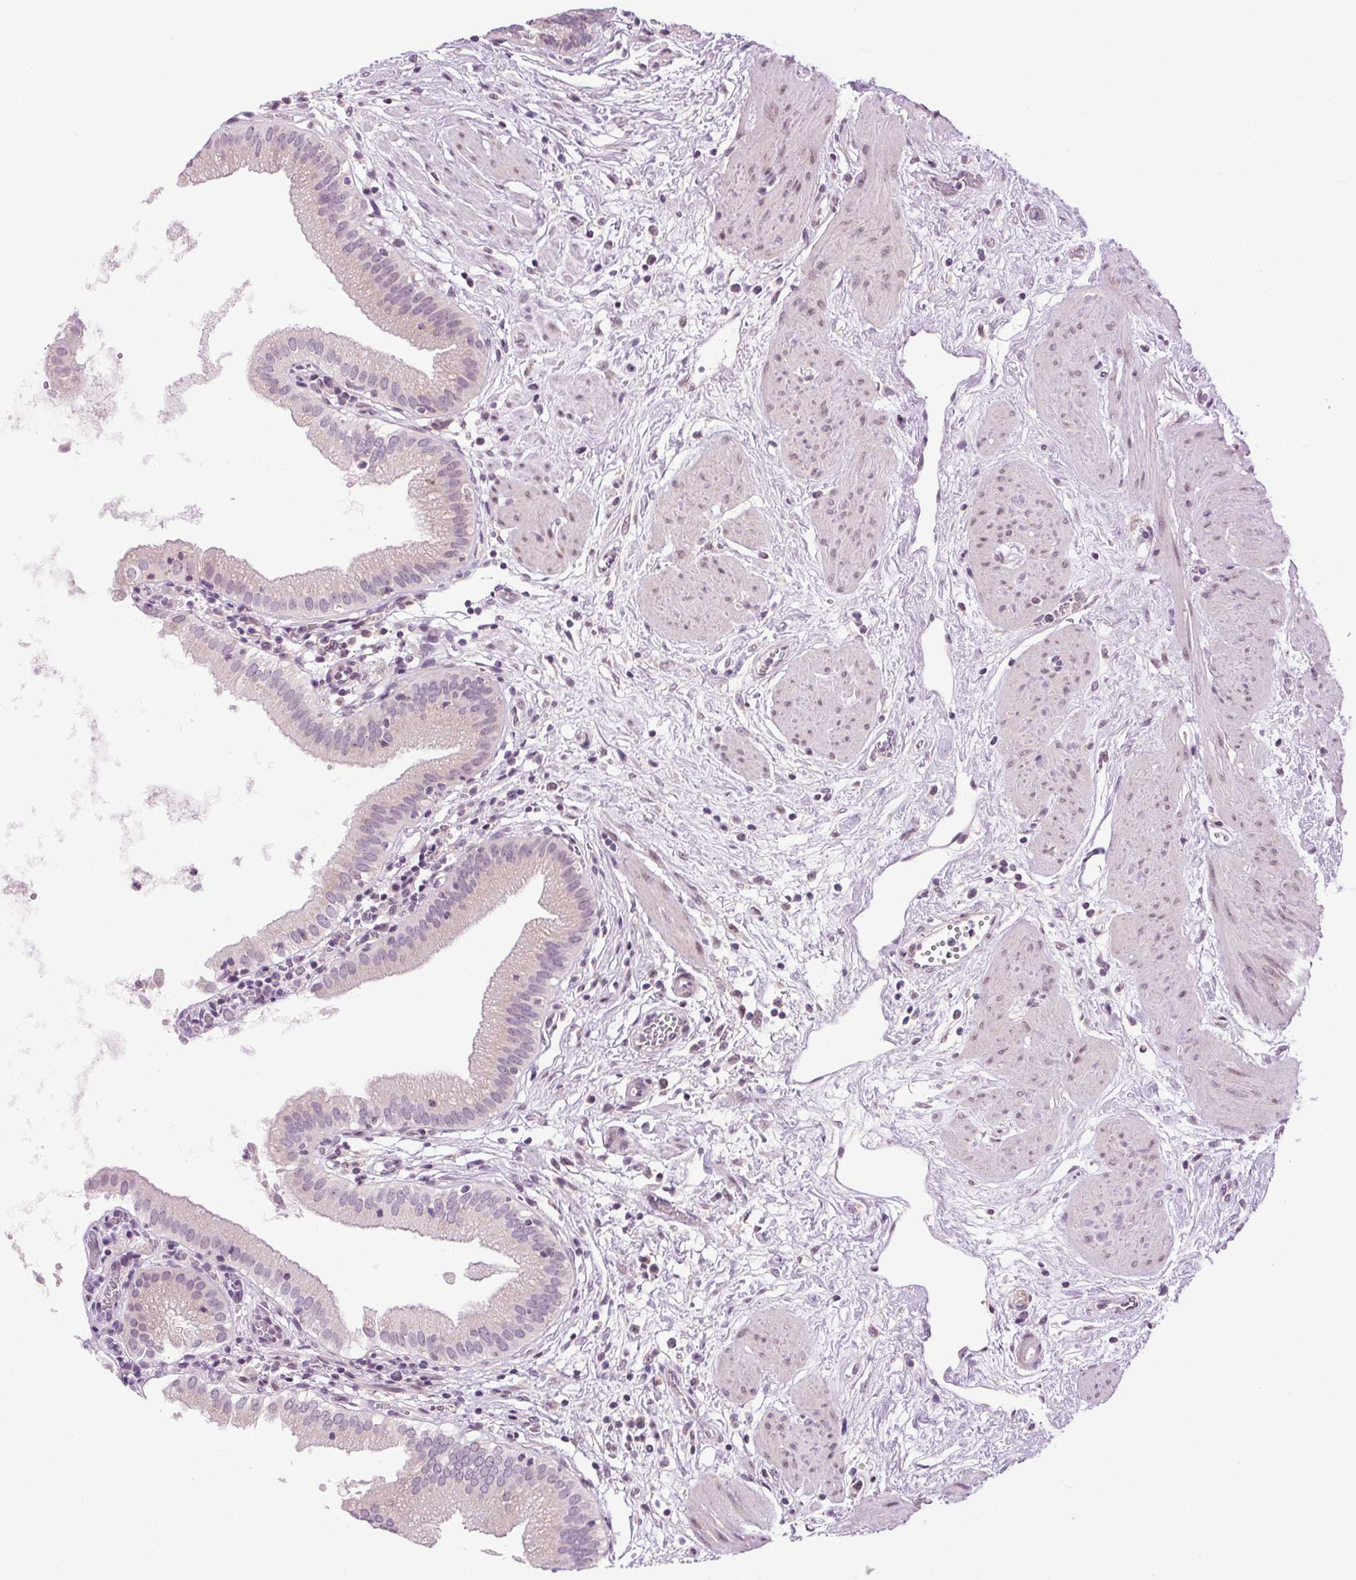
{"staining": {"intensity": "negative", "quantity": "none", "location": "none"}, "tissue": "gallbladder", "cell_type": "Glandular cells", "image_type": "normal", "snomed": [{"axis": "morphology", "description": "Normal tissue, NOS"}, {"axis": "topography", "description": "Gallbladder"}], "caption": "A micrograph of gallbladder stained for a protein demonstrates no brown staining in glandular cells.", "gene": "SMIM13", "patient": {"sex": "female", "age": 65}}